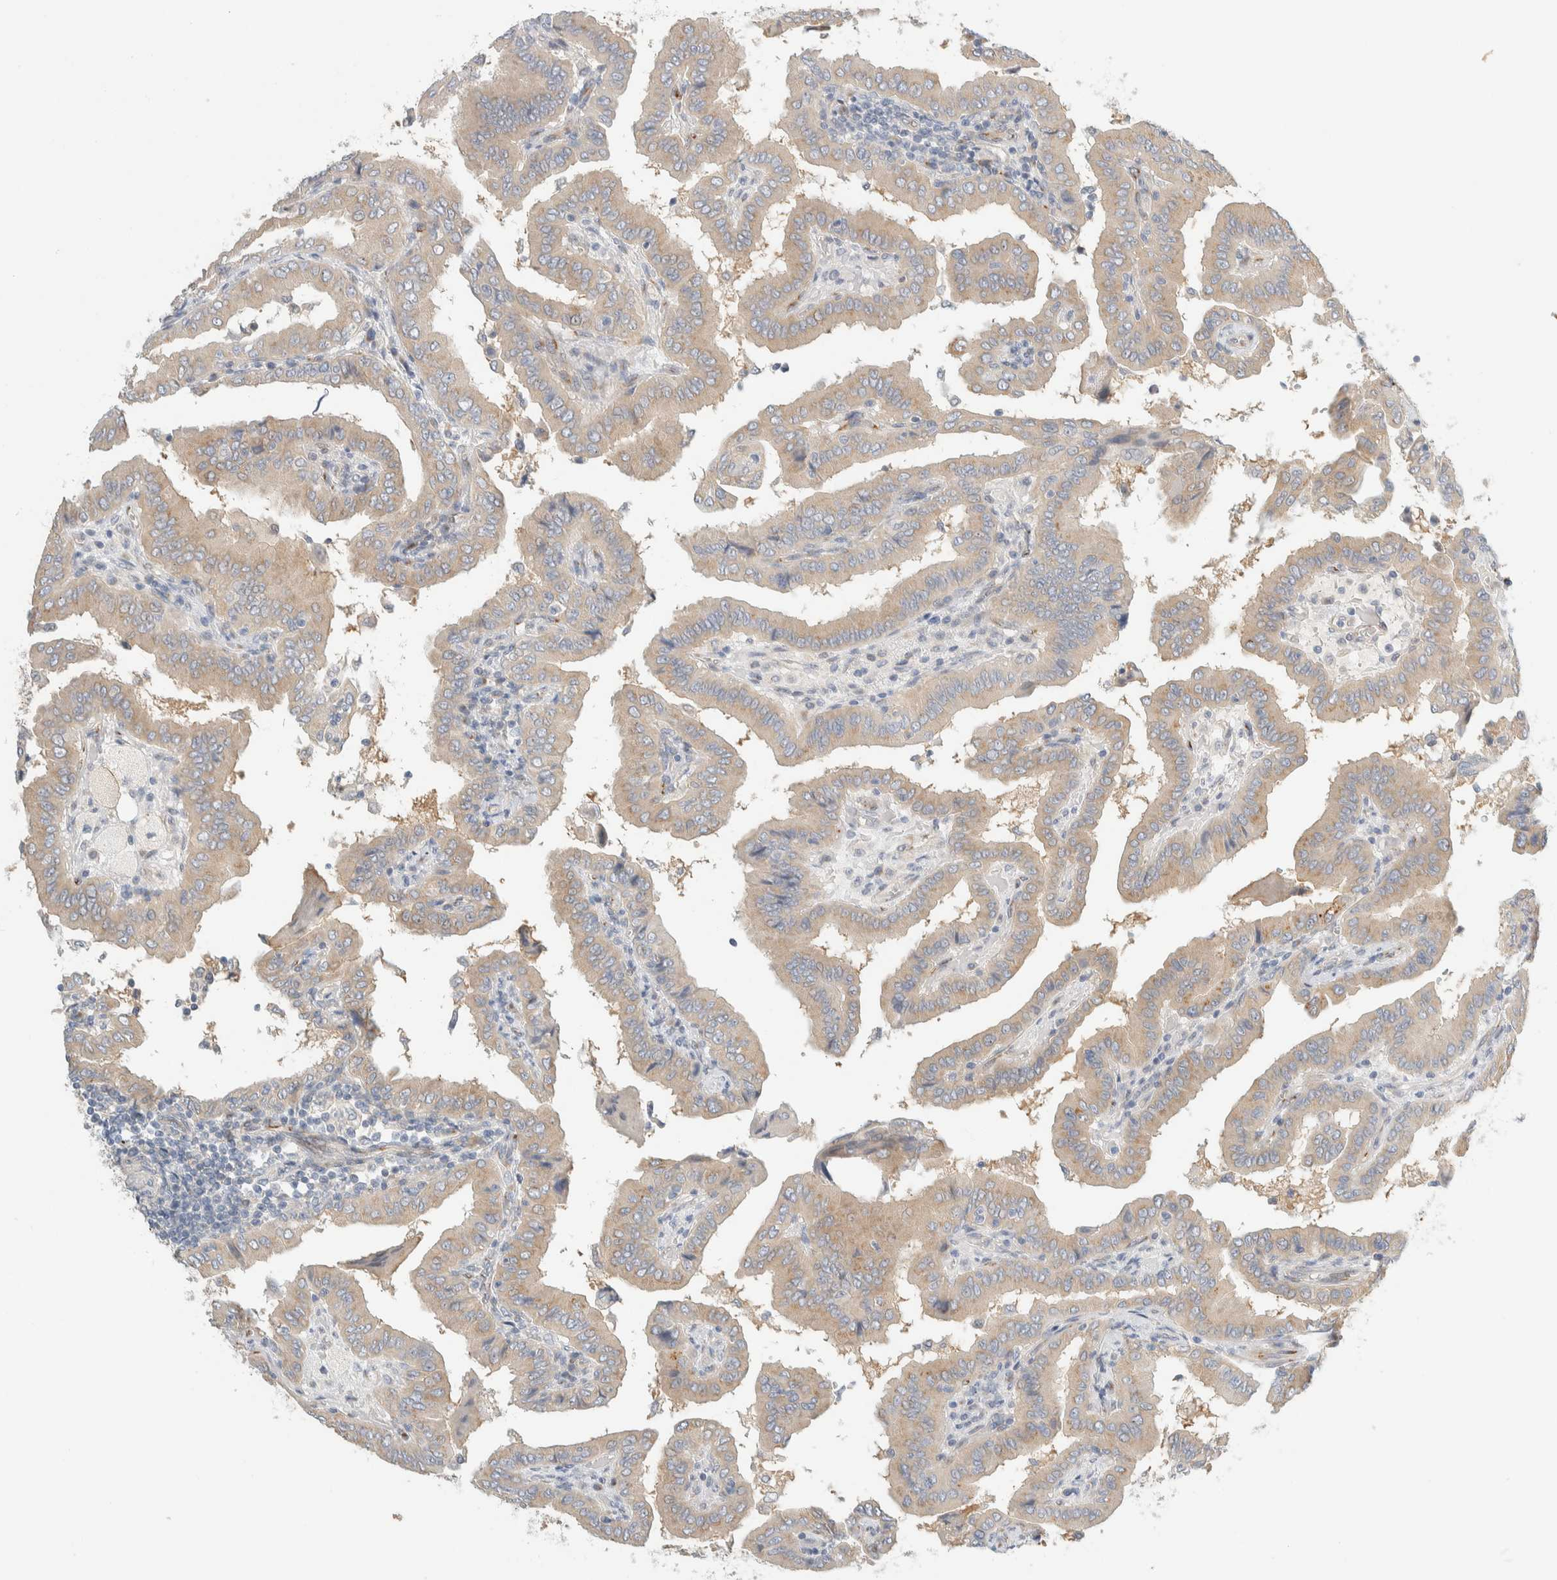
{"staining": {"intensity": "weak", "quantity": ">75%", "location": "cytoplasmic/membranous"}, "tissue": "thyroid cancer", "cell_type": "Tumor cells", "image_type": "cancer", "snomed": [{"axis": "morphology", "description": "Papillary adenocarcinoma, NOS"}, {"axis": "topography", "description": "Thyroid gland"}], "caption": "Immunohistochemical staining of thyroid papillary adenocarcinoma exhibits low levels of weak cytoplasmic/membranous expression in approximately >75% of tumor cells.", "gene": "TMEM184B", "patient": {"sex": "male", "age": 33}}